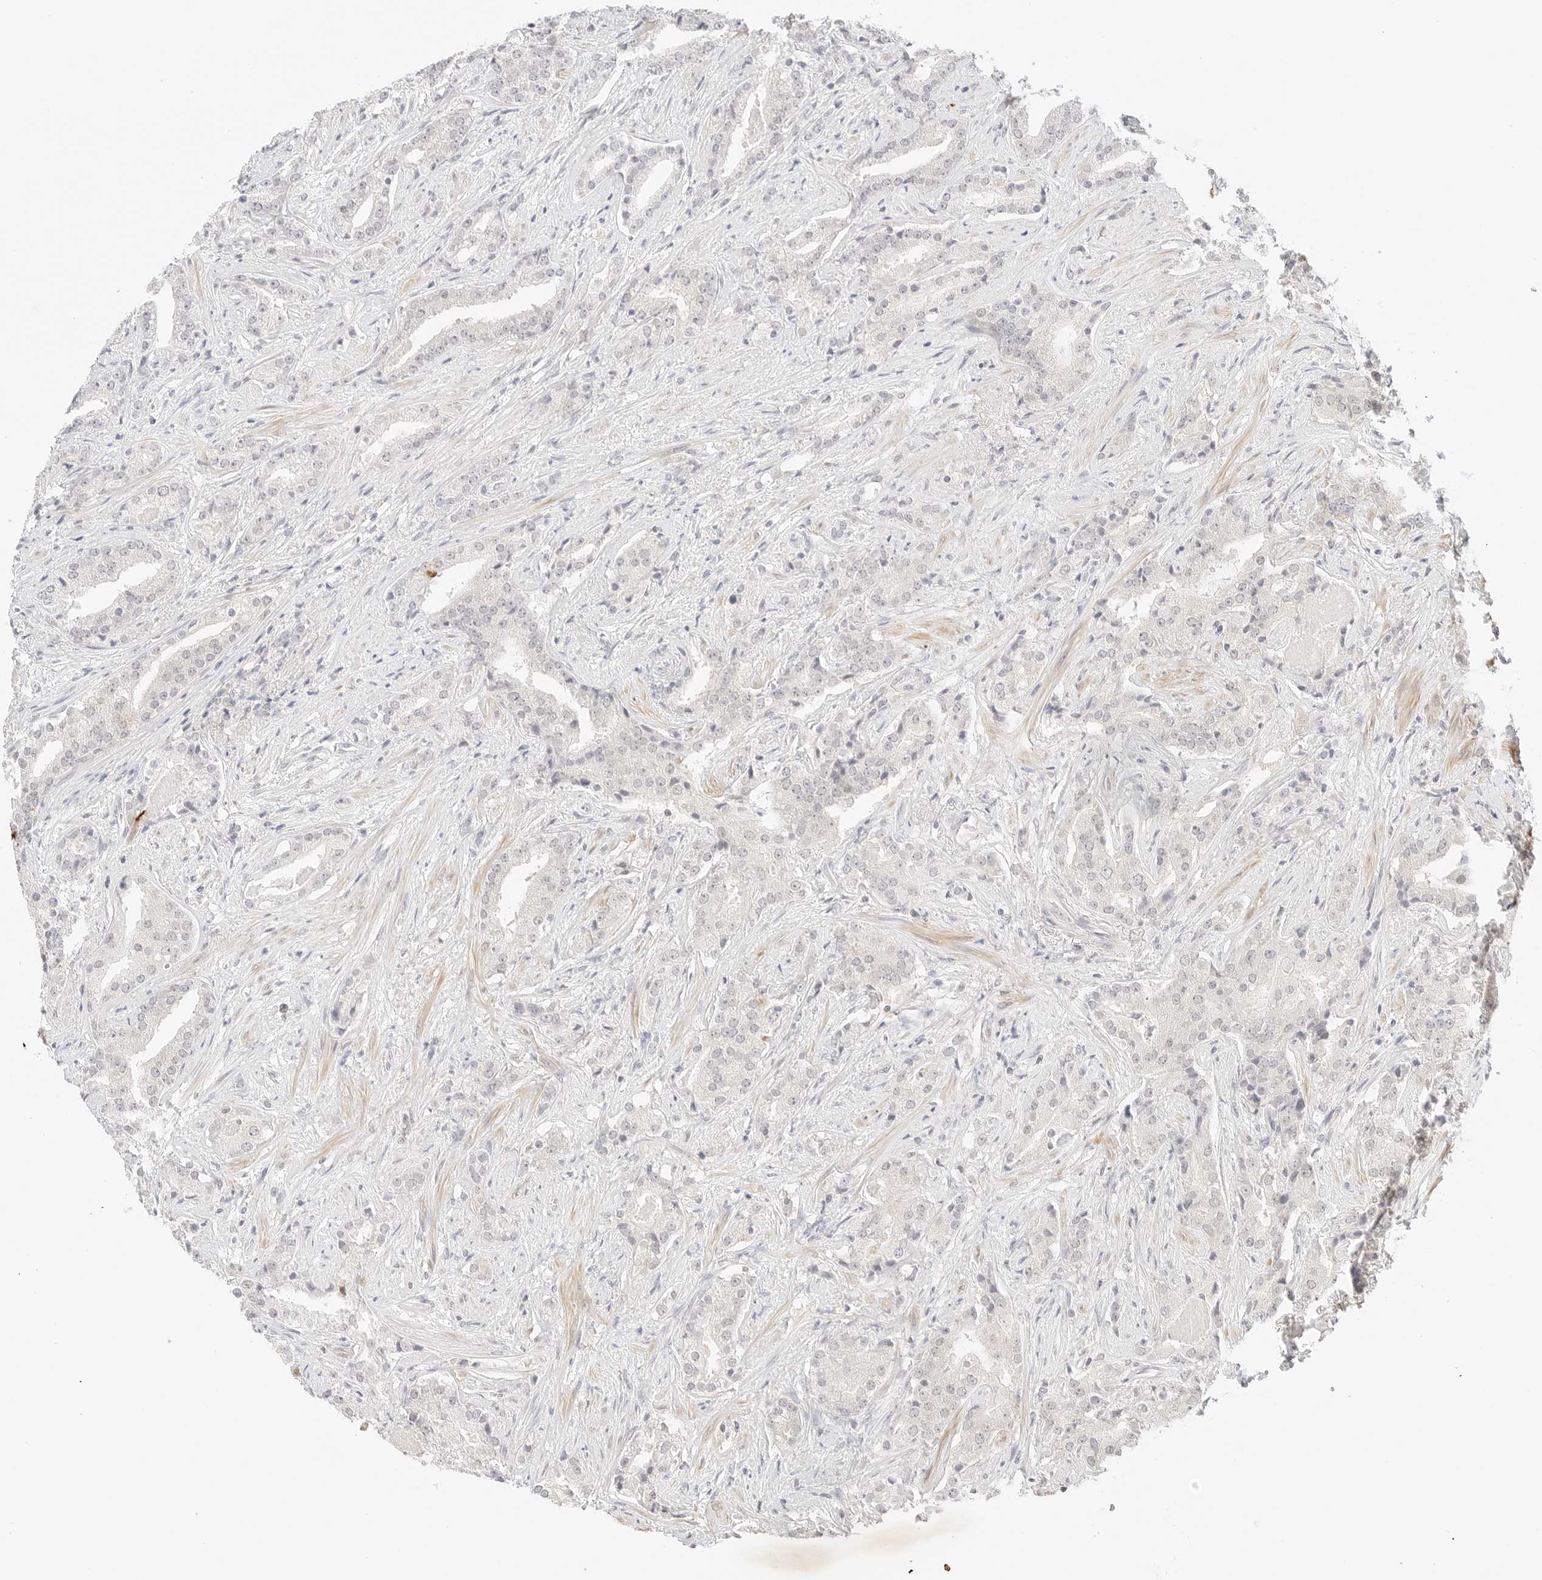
{"staining": {"intensity": "negative", "quantity": "none", "location": "none"}, "tissue": "prostate cancer", "cell_type": "Tumor cells", "image_type": "cancer", "snomed": [{"axis": "morphology", "description": "Adenocarcinoma, Low grade"}, {"axis": "topography", "description": "Prostate"}], "caption": "The image exhibits no staining of tumor cells in low-grade adenocarcinoma (prostate).", "gene": "GNAS", "patient": {"sex": "male", "age": 67}}